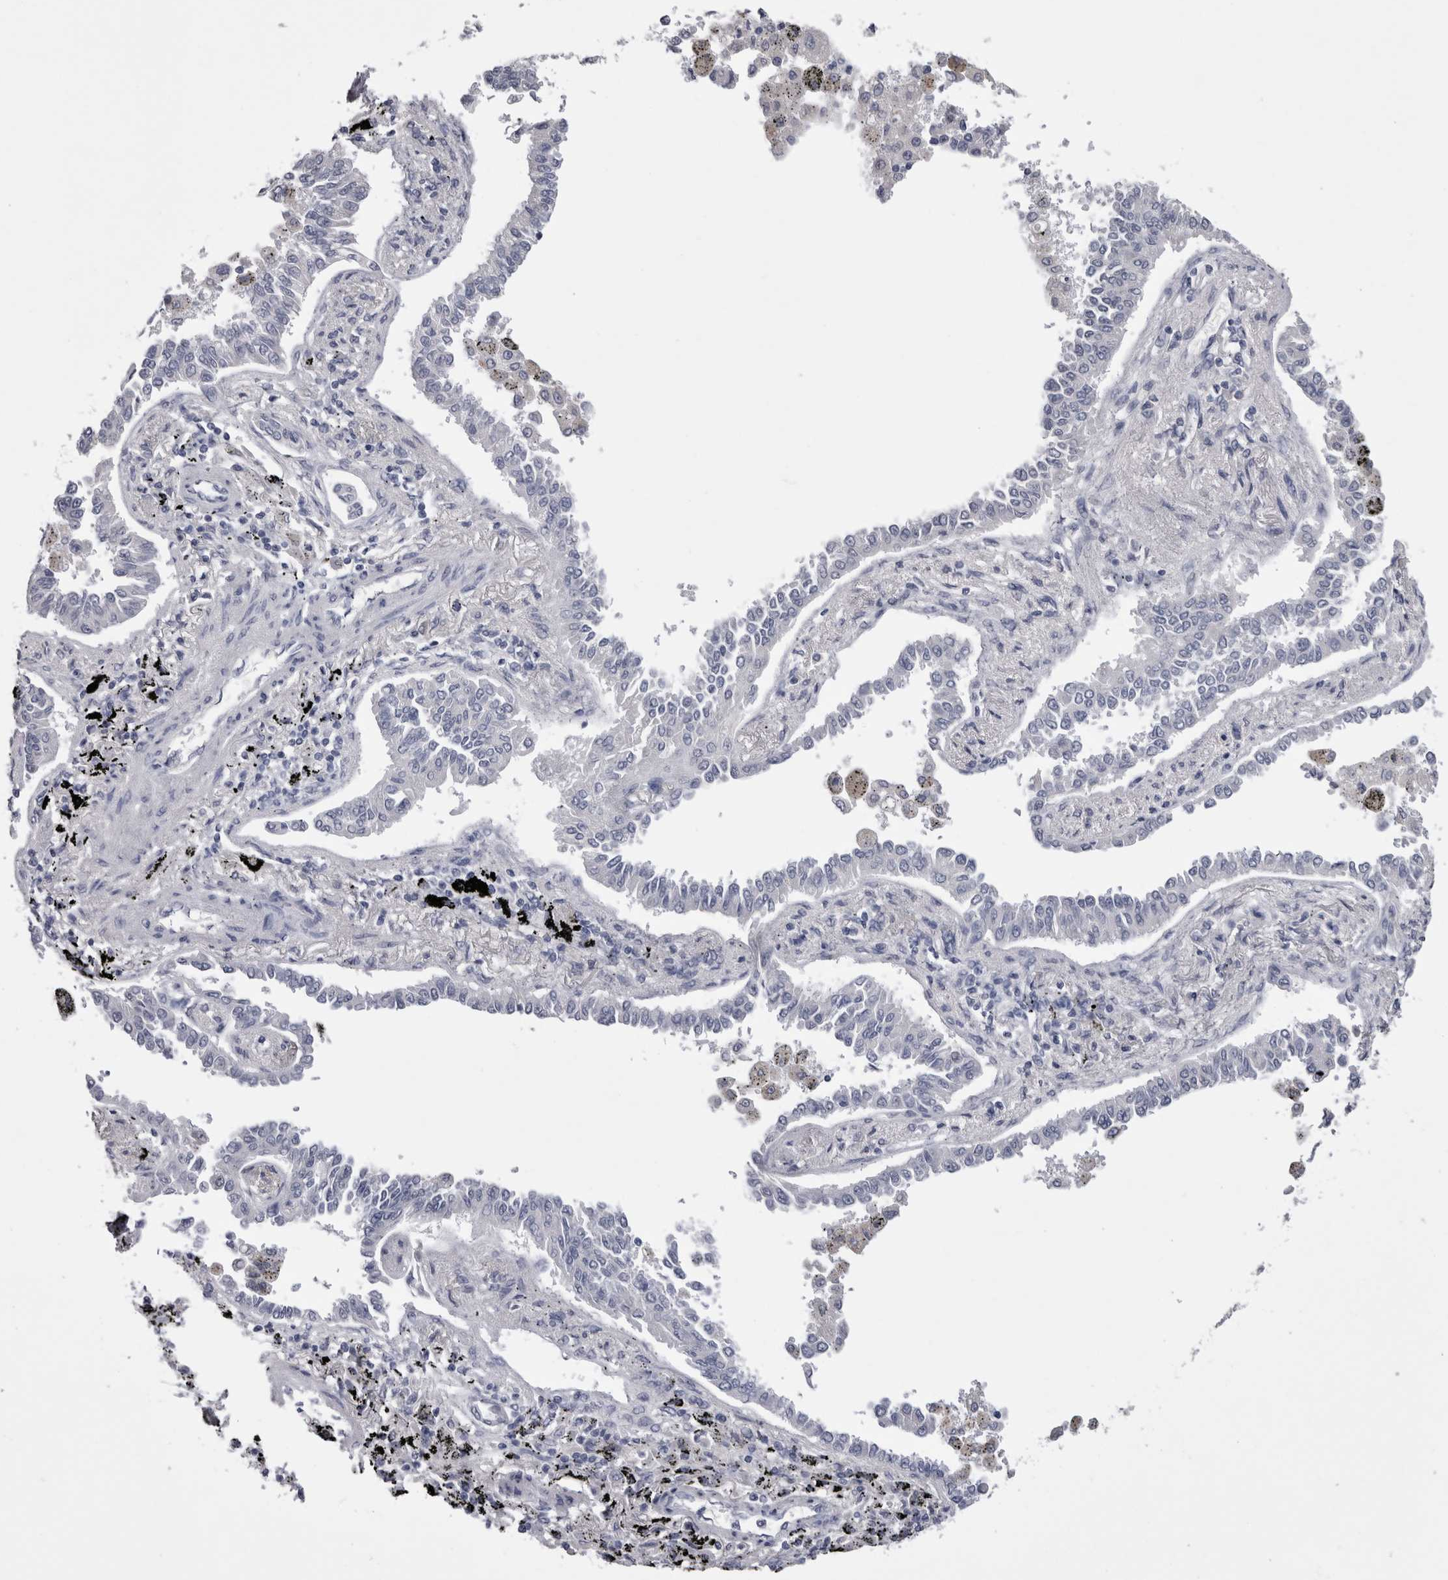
{"staining": {"intensity": "negative", "quantity": "none", "location": "none"}, "tissue": "lung cancer", "cell_type": "Tumor cells", "image_type": "cancer", "snomed": [{"axis": "morphology", "description": "Normal tissue, NOS"}, {"axis": "morphology", "description": "Adenocarcinoma, NOS"}, {"axis": "topography", "description": "Lung"}], "caption": "IHC image of human lung cancer stained for a protein (brown), which reveals no staining in tumor cells.", "gene": "CDHR5", "patient": {"sex": "male", "age": 59}}